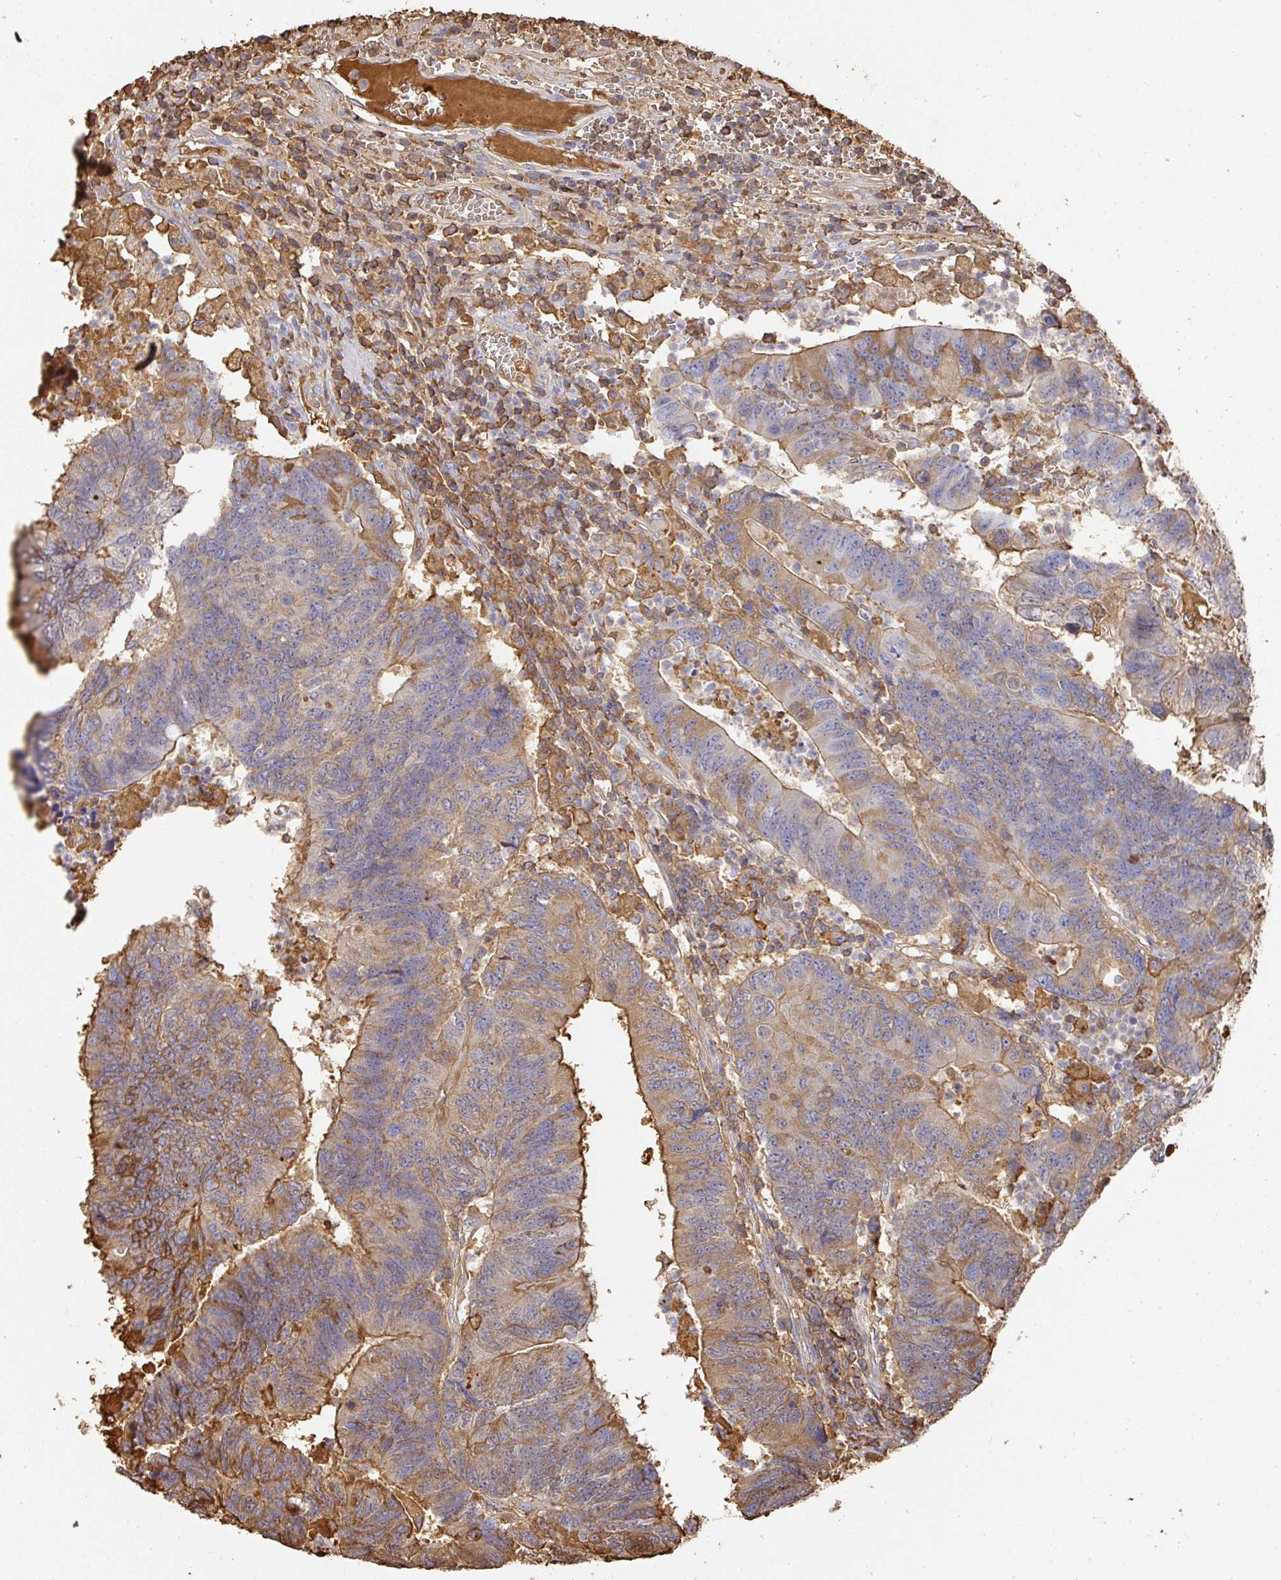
{"staining": {"intensity": "moderate", "quantity": "25%-75%", "location": "cytoplasmic/membranous"}, "tissue": "colorectal cancer", "cell_type": "Tumor cells", "image_type": "cancer", "snomed": [{"axis": "morphology", "description": "Adenocarcinoma, NOS"}, {"axis": "topography", "description": "Colon"}], "caption": "Brown immunohistochemical staining in colorectal cancer shows moderate cytoplasmic/membranous positivity in about 25%-75% of tumor cells.", "gene": "ALB", "patient": {"sex": "female", "age": 48}}